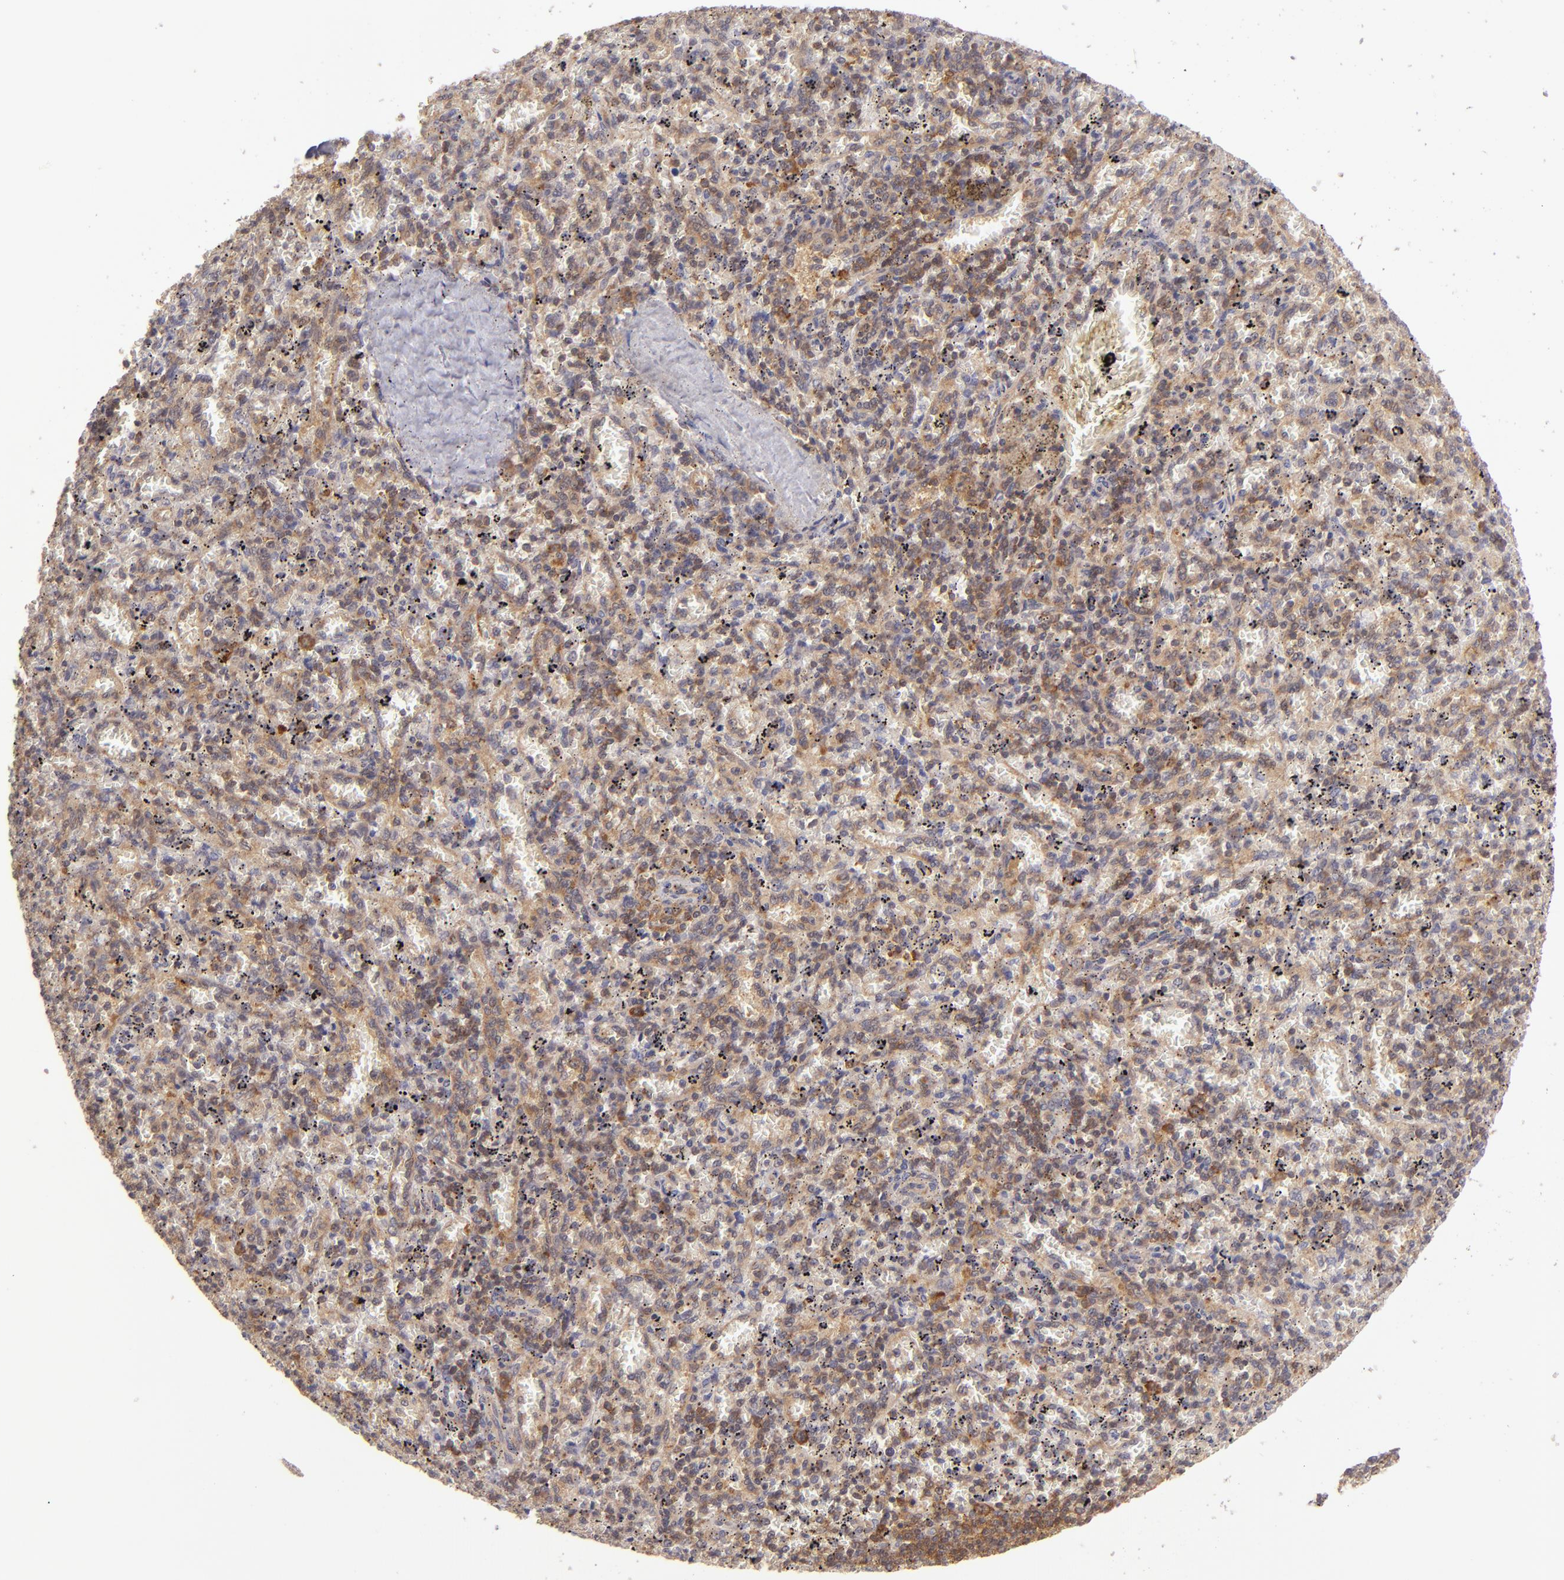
{"staining": {"intensity": "moderate", "quantity": "25%-75%", "location": "cytoplasmic/membranous"}, "tissue": "spleen", "cell_type": "Cells in red pulp", "image_type": "normal", "snomed": [{"axis": "morphology", "description": "Normal tissue, NOS"}, {"axis": "topography", "description": "Spleen"}], "caption": "DAB immunohistochemical staining of normal human spleen displays moderate cytoplasmic/membranous protein staining in approximately 25%-75% of cells in red pulp.", "gene": "PTPN13", "patient": {"sex": "female", "age": 43}}